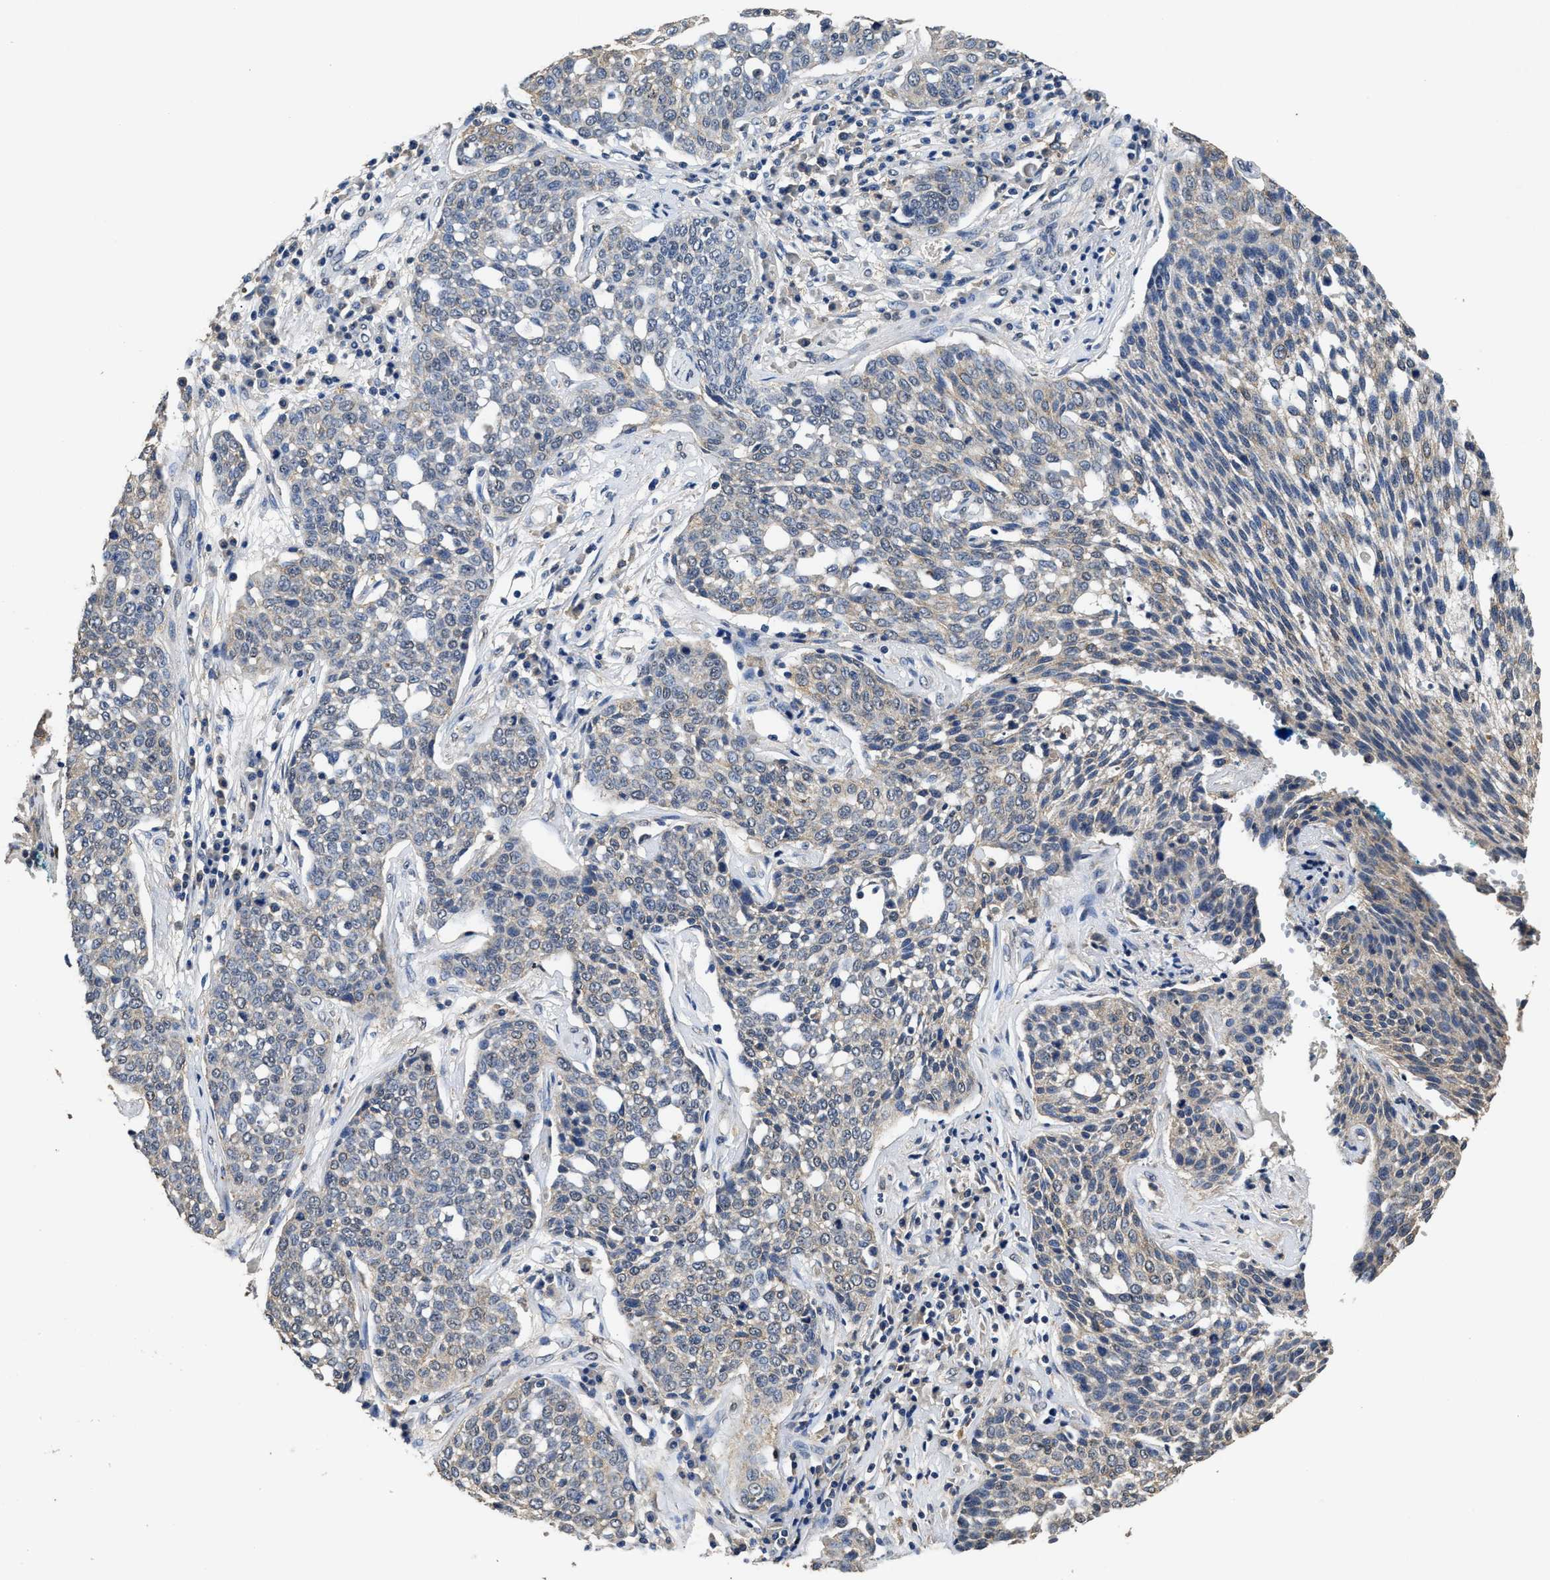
{"staining": {"intensity": "weak", "quantity": "25%-75%", "location": "cytoplasmic/membranous"}, "tissue": "cervical cancer", "cell_type": "Tumor cells", "image_type": "cancer", "snomed": [{"axis": "morphology", "description": "Squamous cell carcinoma, NOS"}, {"axis": "topography", "description": "Cervix"}], "caption": "A photomicrograph of cervical cancer stained for a protein displays weak cytoplasmic/membranous brown staining in tumor cells.", "gene": "CTNNA1", "patient": {"sex": "female", "age": 34}}